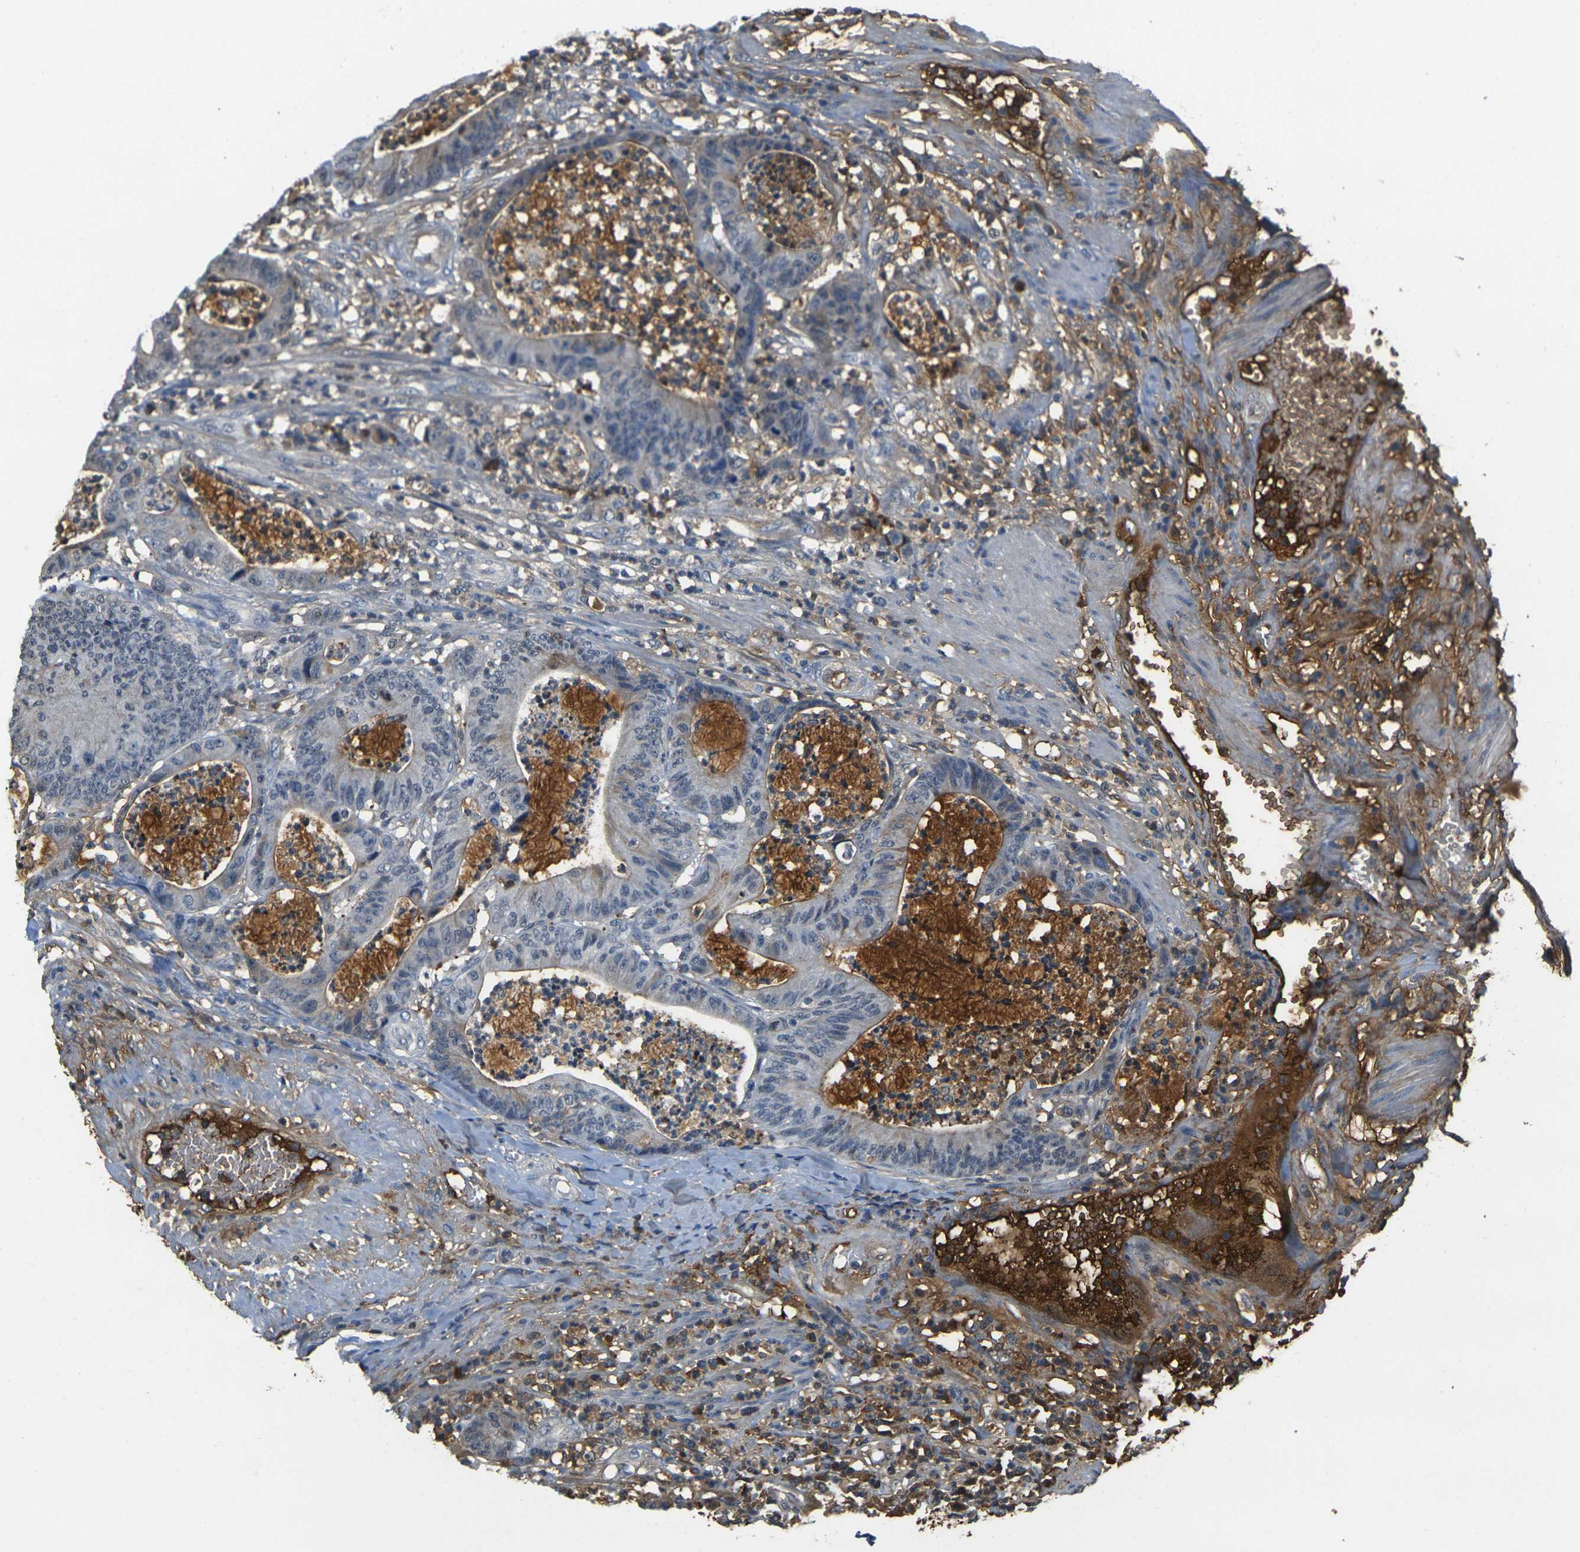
{"staining": {"intensity": "moderate", "quantity": "<25%", "location": "cytoplasmic/membranous"}, "tissue": "colorectal cancer", "cell_type": "Tumor cells", "image_type": "cancer", "snomed": [{"axis": "morphology", "description": "Adenocarcinoma, NOS"}, {"axis": "topography", "description": "Colon"}], "caption": "Immunohistochemical staining of human colorectal adenocarcinoma demonstrates moderate cytoplasmic/membranous protein expression in approximately <25% of tumor cells.", "gene": "PLCD1", "patient": {"sex": "female", "age": 84}}